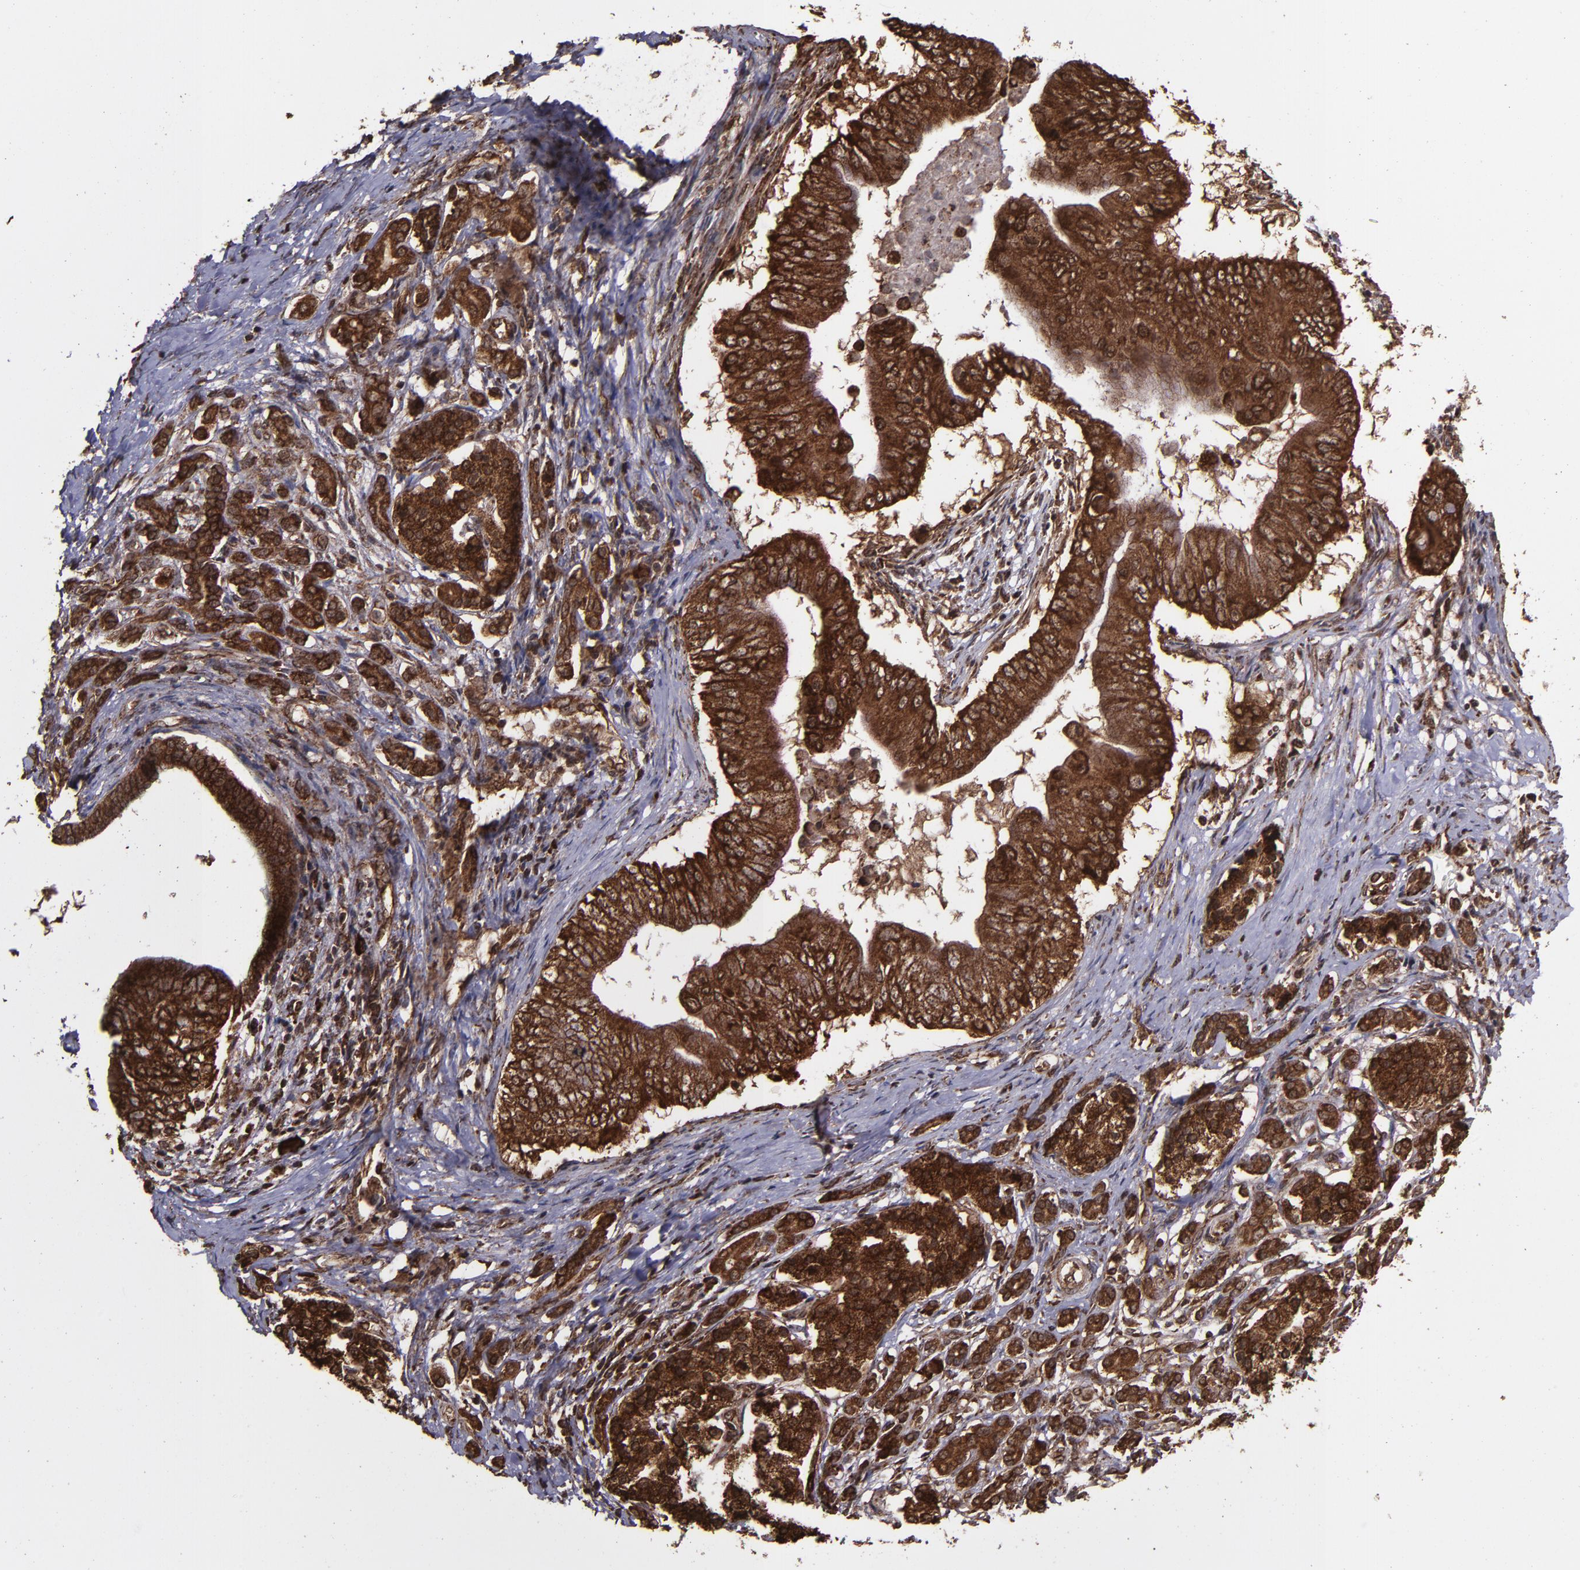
{"staining": {"intensity": "strong", "quantity": ">75%", "location": "cytoplasmic/membranous,nuclear"}, "tissue": "pancreatic cancer", "cell_type": "Tumor cells", "image_type": "cancer", "snomed": [{"axis": "morphology", "description": "Adenocarcinoma, NOS"}, {"axis": "topography", "description": "Pancreas"}], "caption": "There is high levels of strong cytoplasmic/membranous and nuclear positivity in tumor cells of pancreatic cancer, as demonstrated by immunohistochemical staining (brown color).", "gene": "EIF4ENIF1", "patient": {"sex": "male", "age": 62}}